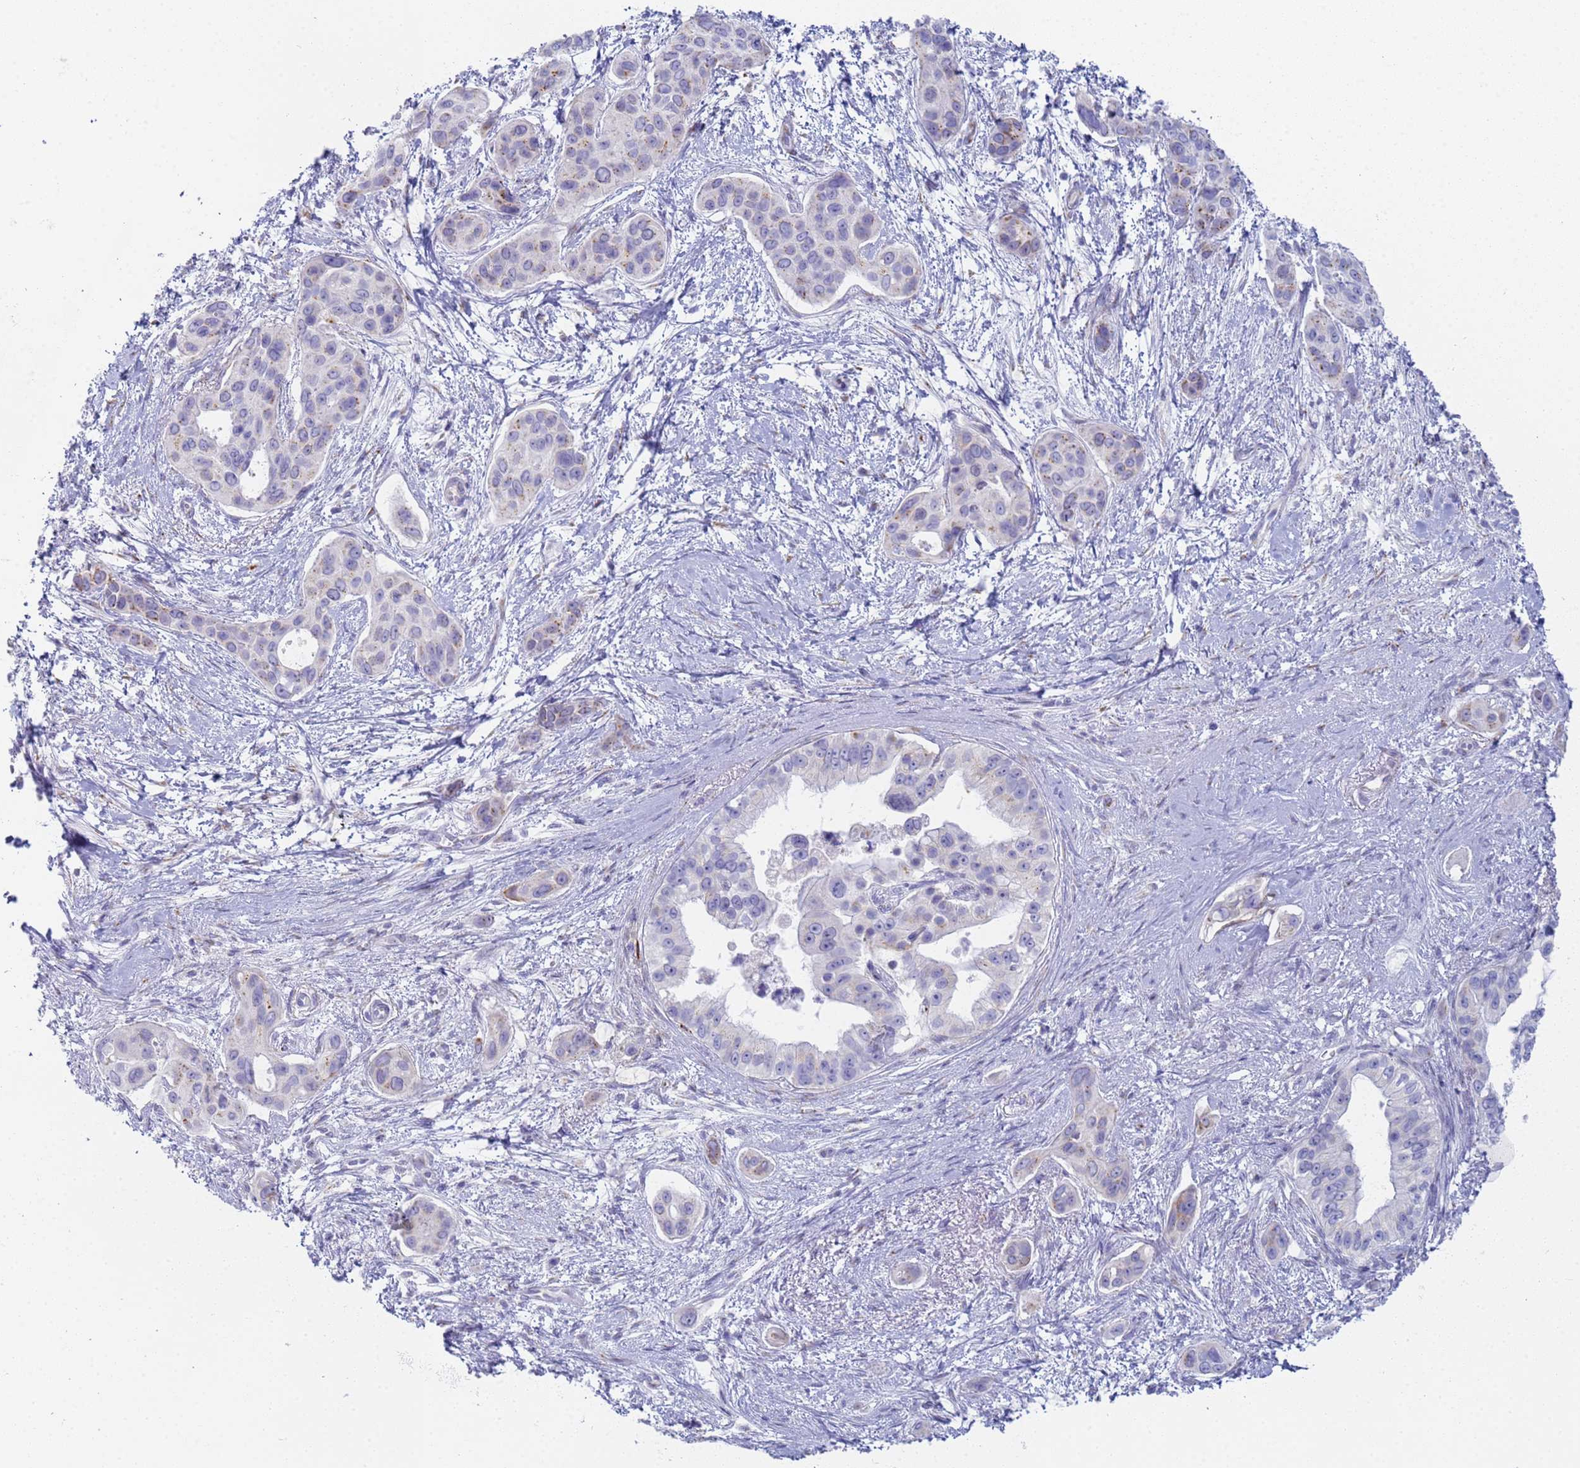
{"staining": {"intensity": "weak", "quantity": "<25%", "location": "cytoplasmic/membranous"}, "tissue": "pancreatic cancer", "cell_type": "Tumor cells", "image_type": "cancer", "snomed": [{"axis": "morphology", "description": "Adenocarcinoma, NOS"}, {"axis": "topography", "description": "Pancreas"}], "caption": "Micrograph shows no protein expression in tumor cells of pancreatic cancer (adenocarcinoma) tissue.", "gene": "CR1", "patient": {"sex": "male", "age": 72}}